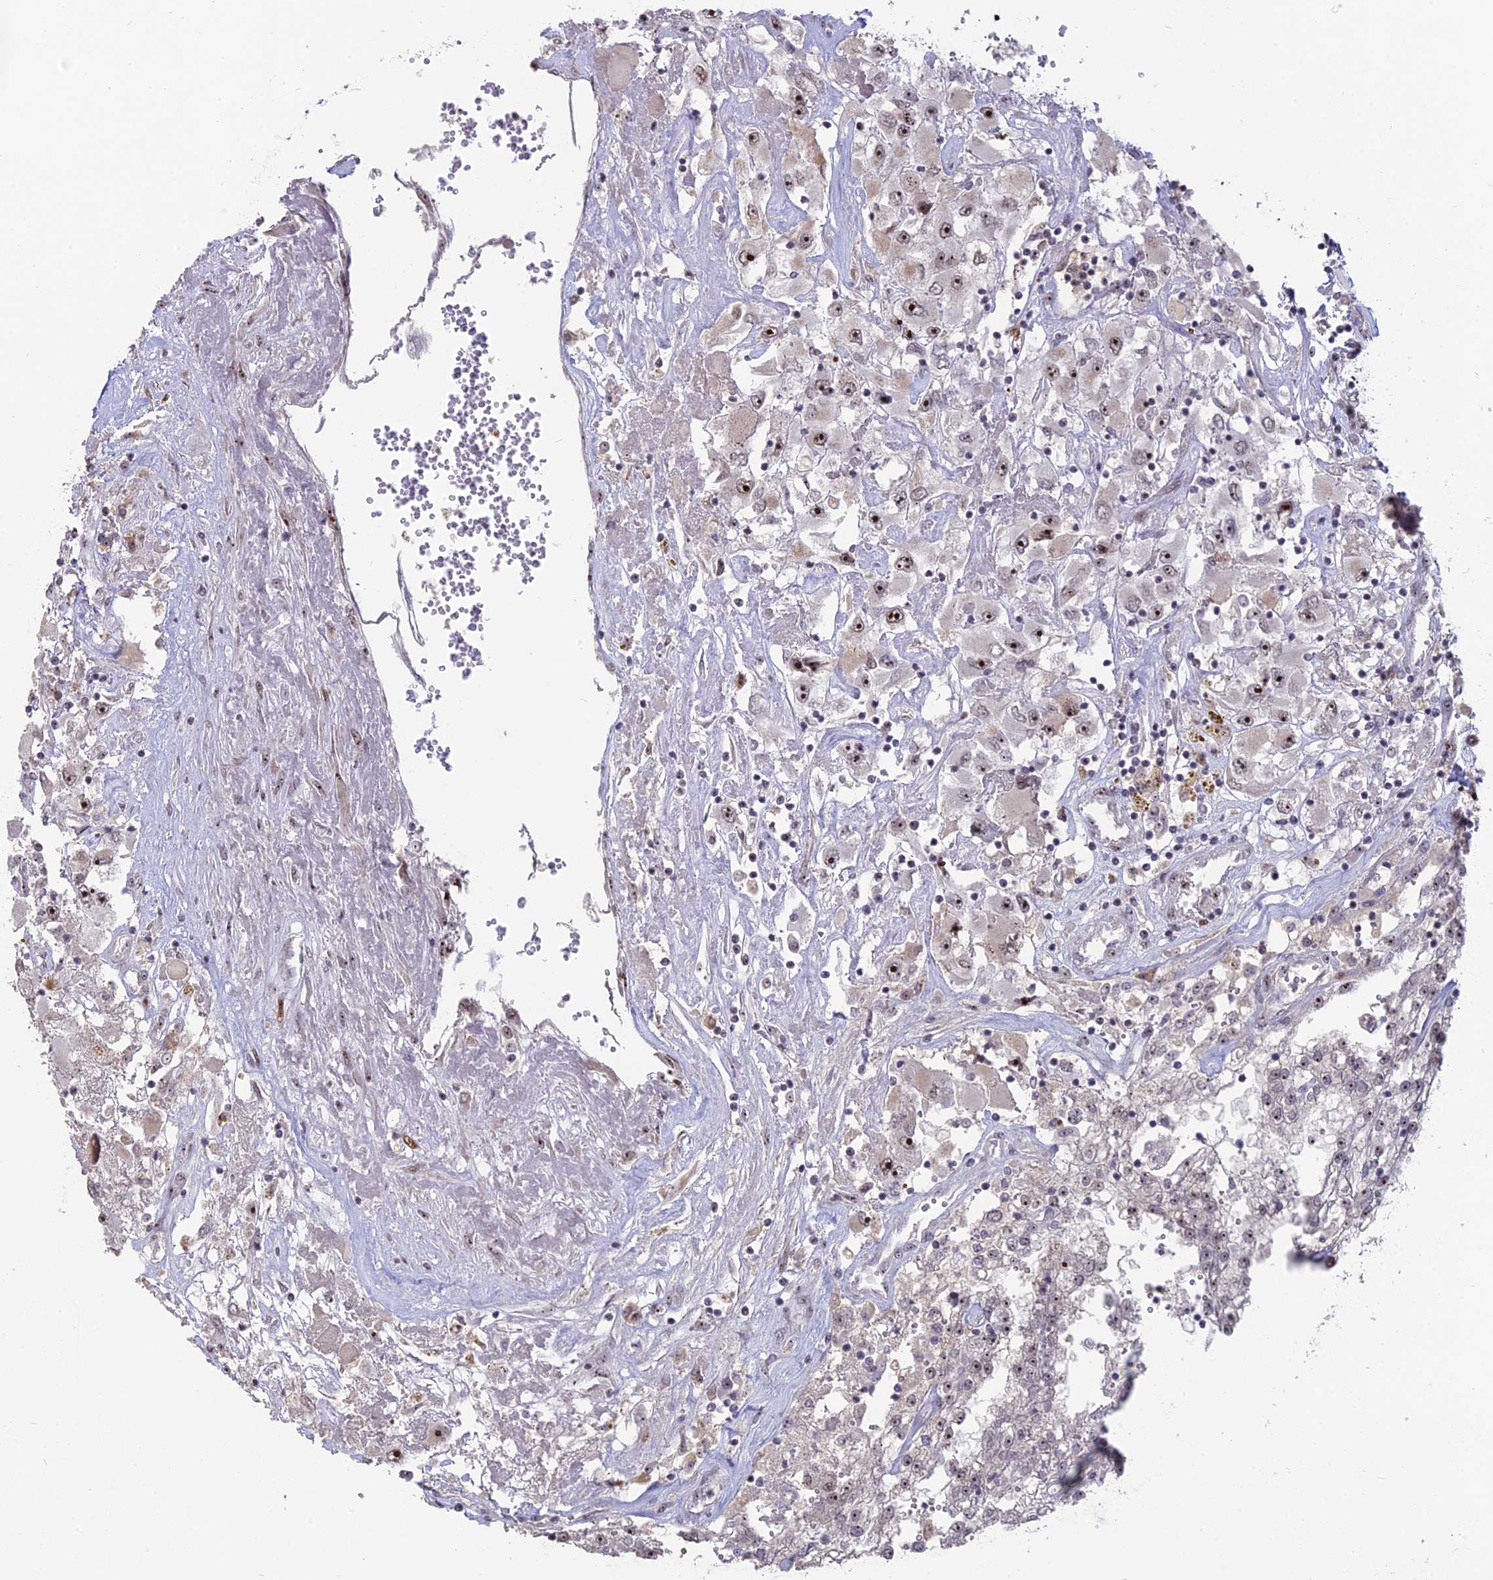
{"staining": {"intensity": "moderate", "quantity": "25%-75%", "location": "nuclear"}, "tissue": "renal cancer", "cell_type": "Tumor cells", "image_type": "cancer", "snomed": [{"axis": "morphology", "description": "Adenocarcinoma, NOS"}, {"axis": "topography", "description": "Kidney"}], "caption": "The micrograph reveals a brown stain indicating the presence of a protein in the nuclear of tumor cells in renal cancer.", "gene": "FAM131A", "patient": {"sex": "female", "age": 52}}